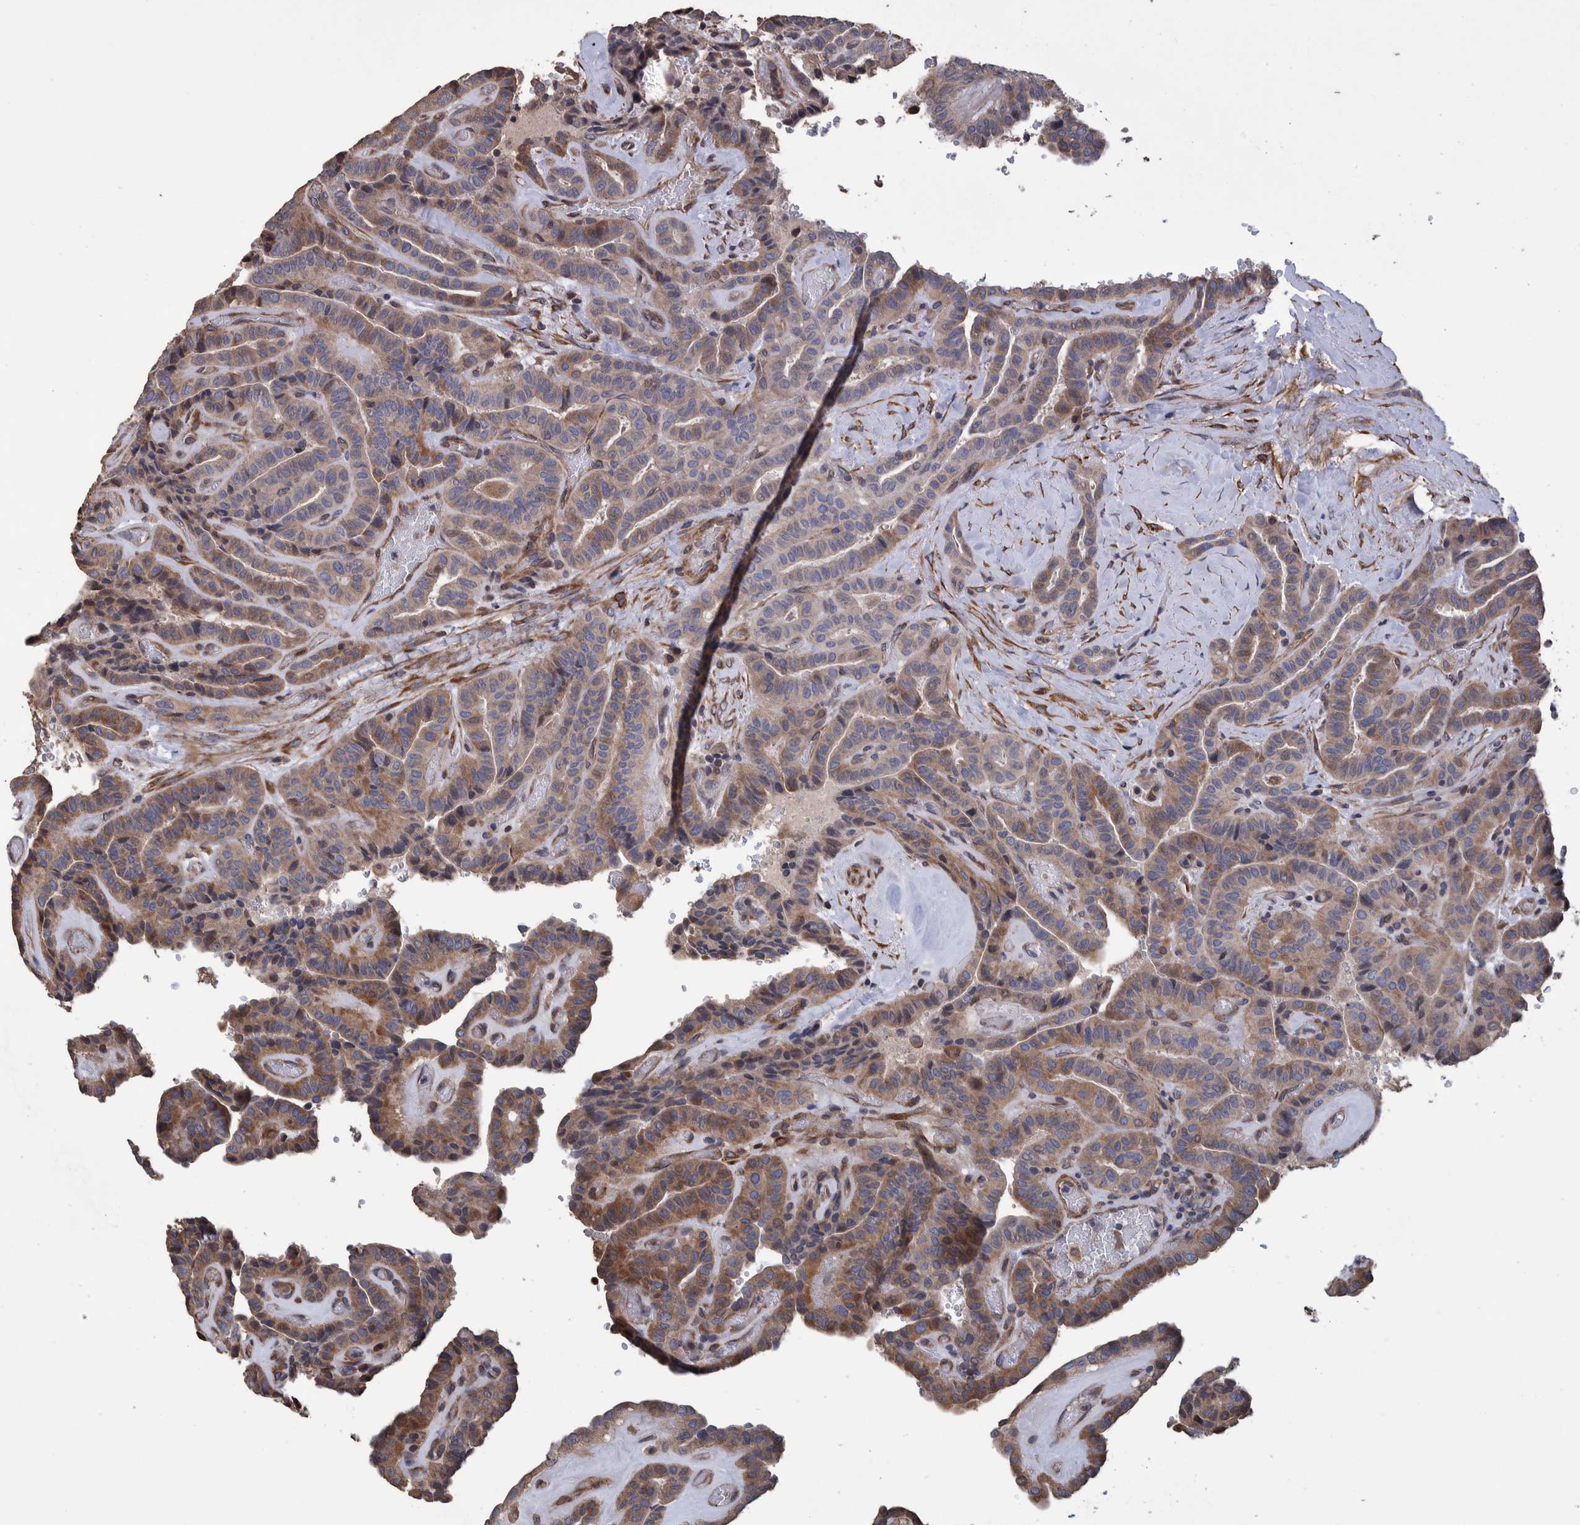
{"staining": {"intensity": "moderate", "quantity": ">75%", "location": "cytoplasmic/membranous"}, "tissue": "thyroid cancer", "cell_type": "Tumor cells", "image_type": "cancer", "snomed": [{"axis": "morphology", "description": "Papillary adenocarcinoma, NOS"}, {"axis": "topography", "description": "Thyroid gland"}], "caption": "Immunohistochemistry histopathology image of neoplastic tissue: human thyroid papillary adenocarcinoma stained using immunohistochemistry (IHC) reveals medium levels of moderate protein expression localized specifically in the cytoplasmic/membranous of tumor cells, appearing as a cytoplasmic/membranous brown color.", "gene": "SLC45A4", "patient": {"sex": "male", "age": 77}}